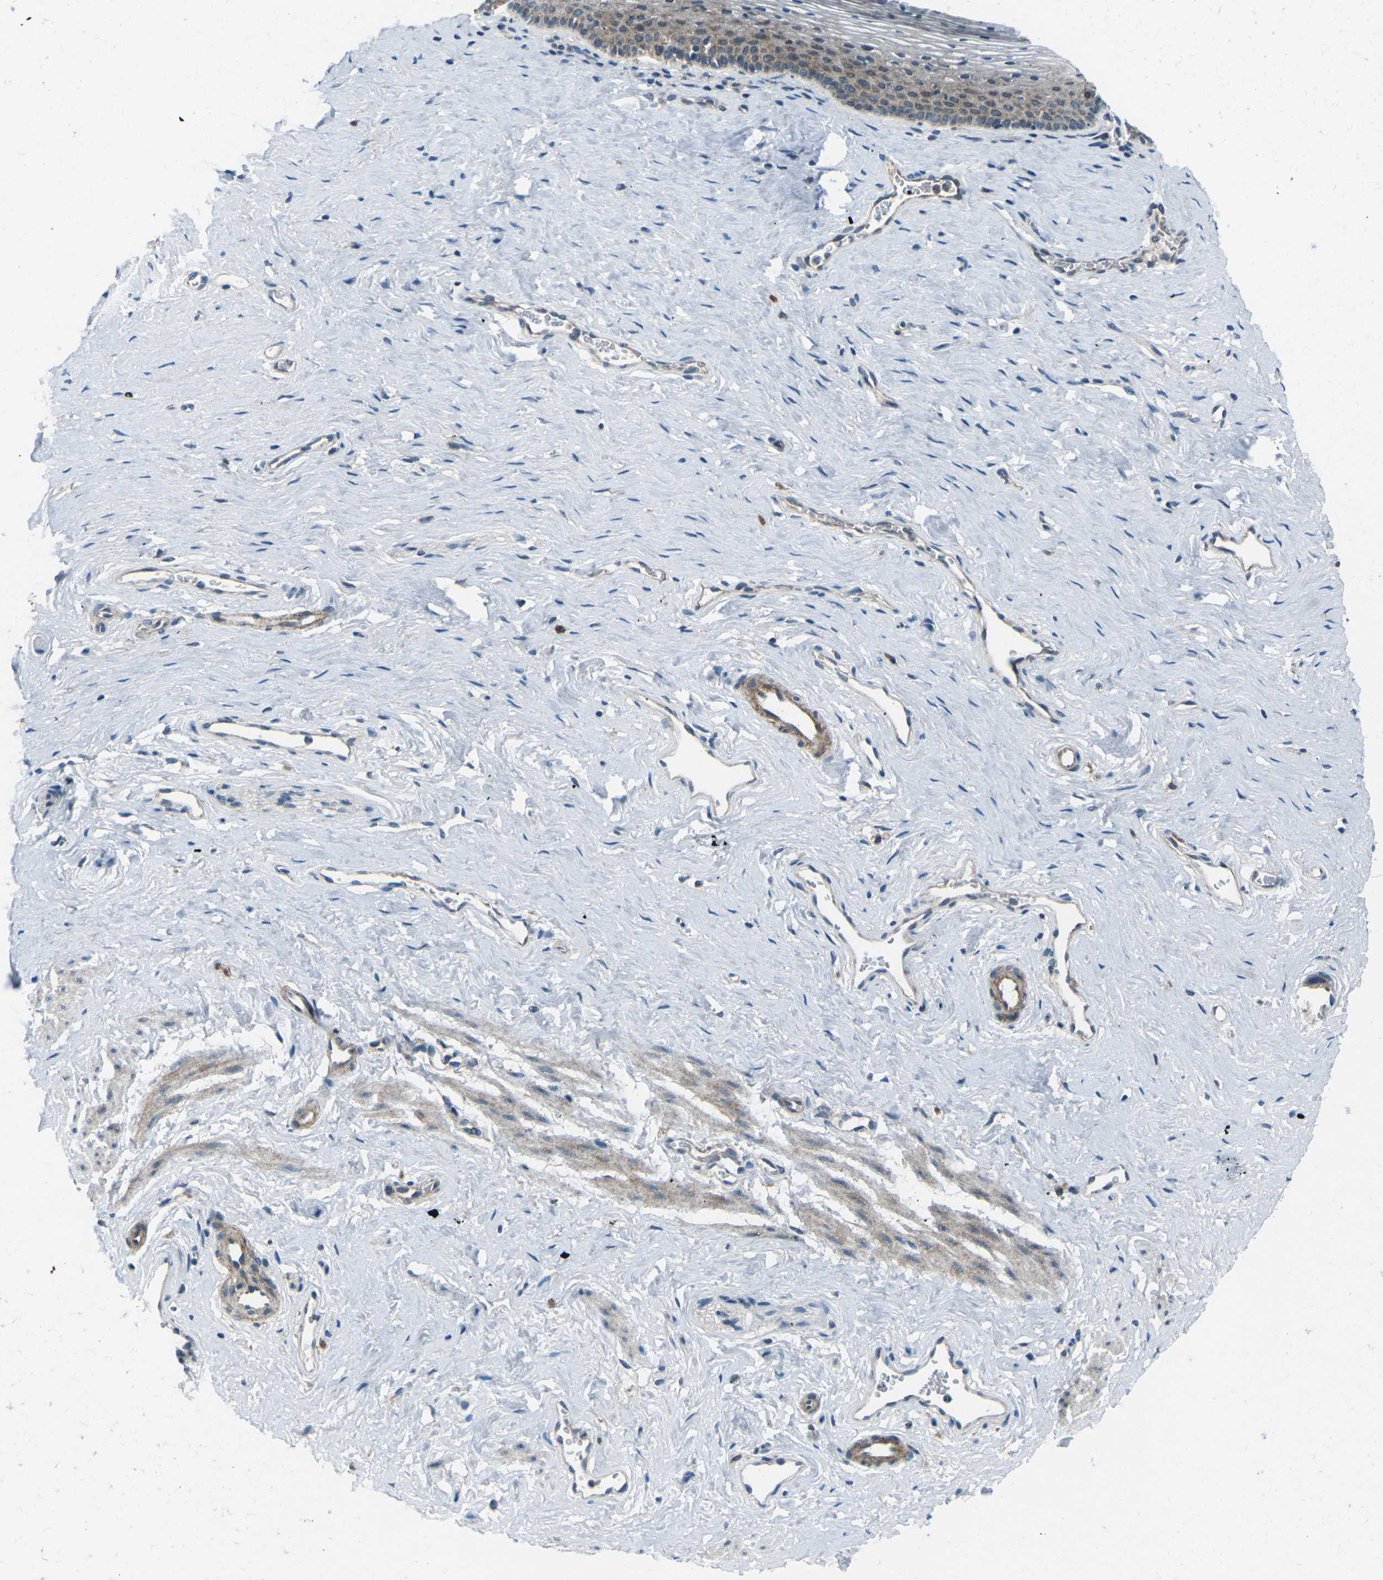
{"staining": {"intensity": "moderate", "quantity": "<25%", "location": "cytoplasmic/membranous"}, "tissue": "vagina", "cell_type": "Squamous epithelial cells", "image_type": "normal", "snomed": [{"axis": "morphology", "description": "Normal tissue, NOS"}, {"axis": "topography", "description": "Vagina"}], "caption": "Moderate cytoplasmic/membranous staining is present in about <25% of squamous epithelial cells in benign vagina. The protein is stained brown, and the nuclei are stained in blue (DAB (3,3'-diaminobenzidine) IHC with brightfield microscopy, high magnification).", "gene": "CDK16", "patient": {"sex": "female", "age": 32}}